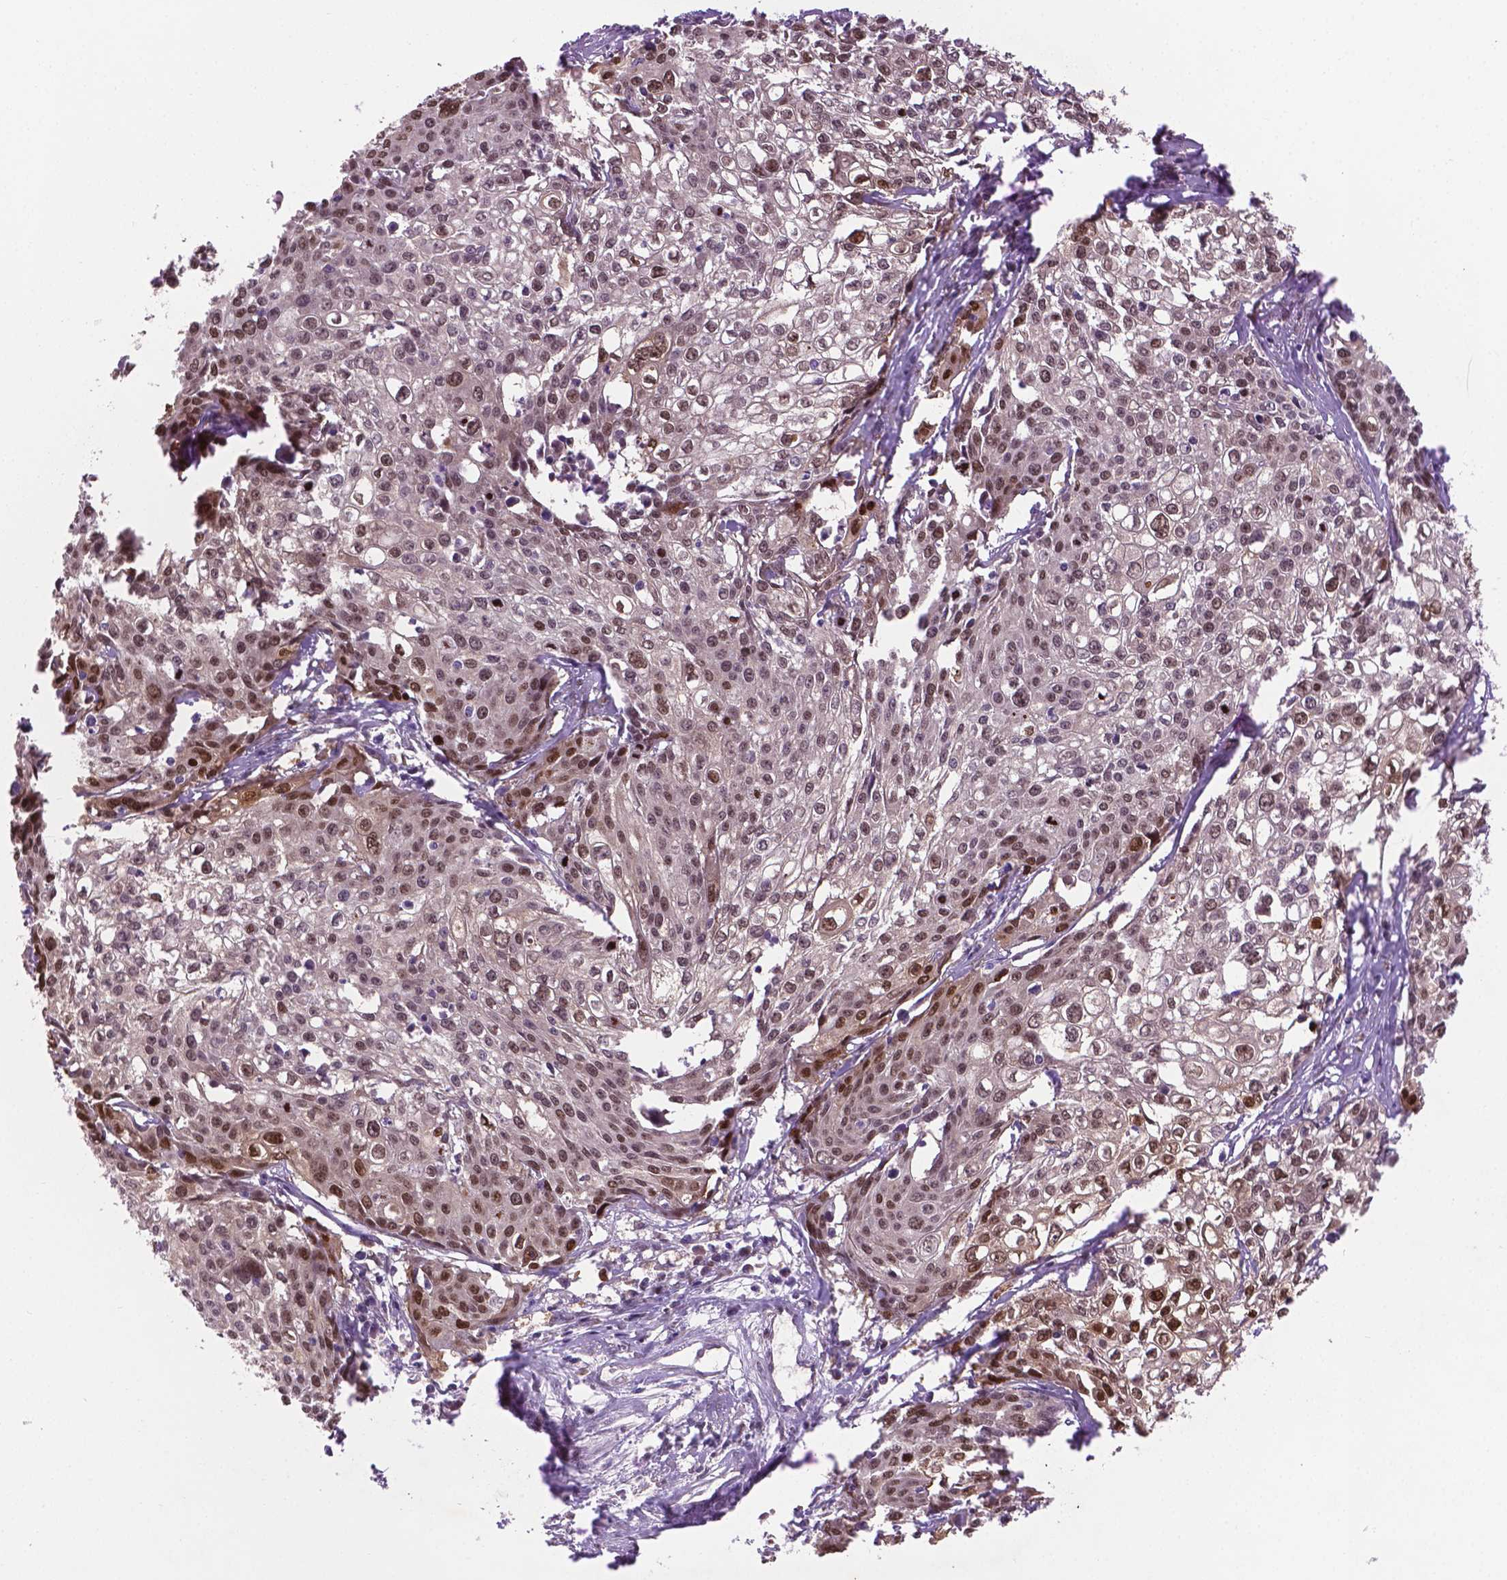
{"staining": {"intensity": "weak", "quantity": "25%-75%", "location": "nuclear"}, "tissue": "cervical cancer", "cell_type": "Tumor cells", "image_type": "cancer", "snomed": [{"axis": "morphology", "description": "Squamous cell carcinoma, NOS"}, {"axis": "topography", "description": "Cervix"}], "caption": "The histopathology image exhibits immunohistochemical staining of cervical cancer (squamous cell carcinoma). There is weak nuclear staining is identified in about 25%-75% of tumor cells. Nuclei are stained in blue.", "gene": "IRF6", "patient": {"sex": "female", "age": 39}}